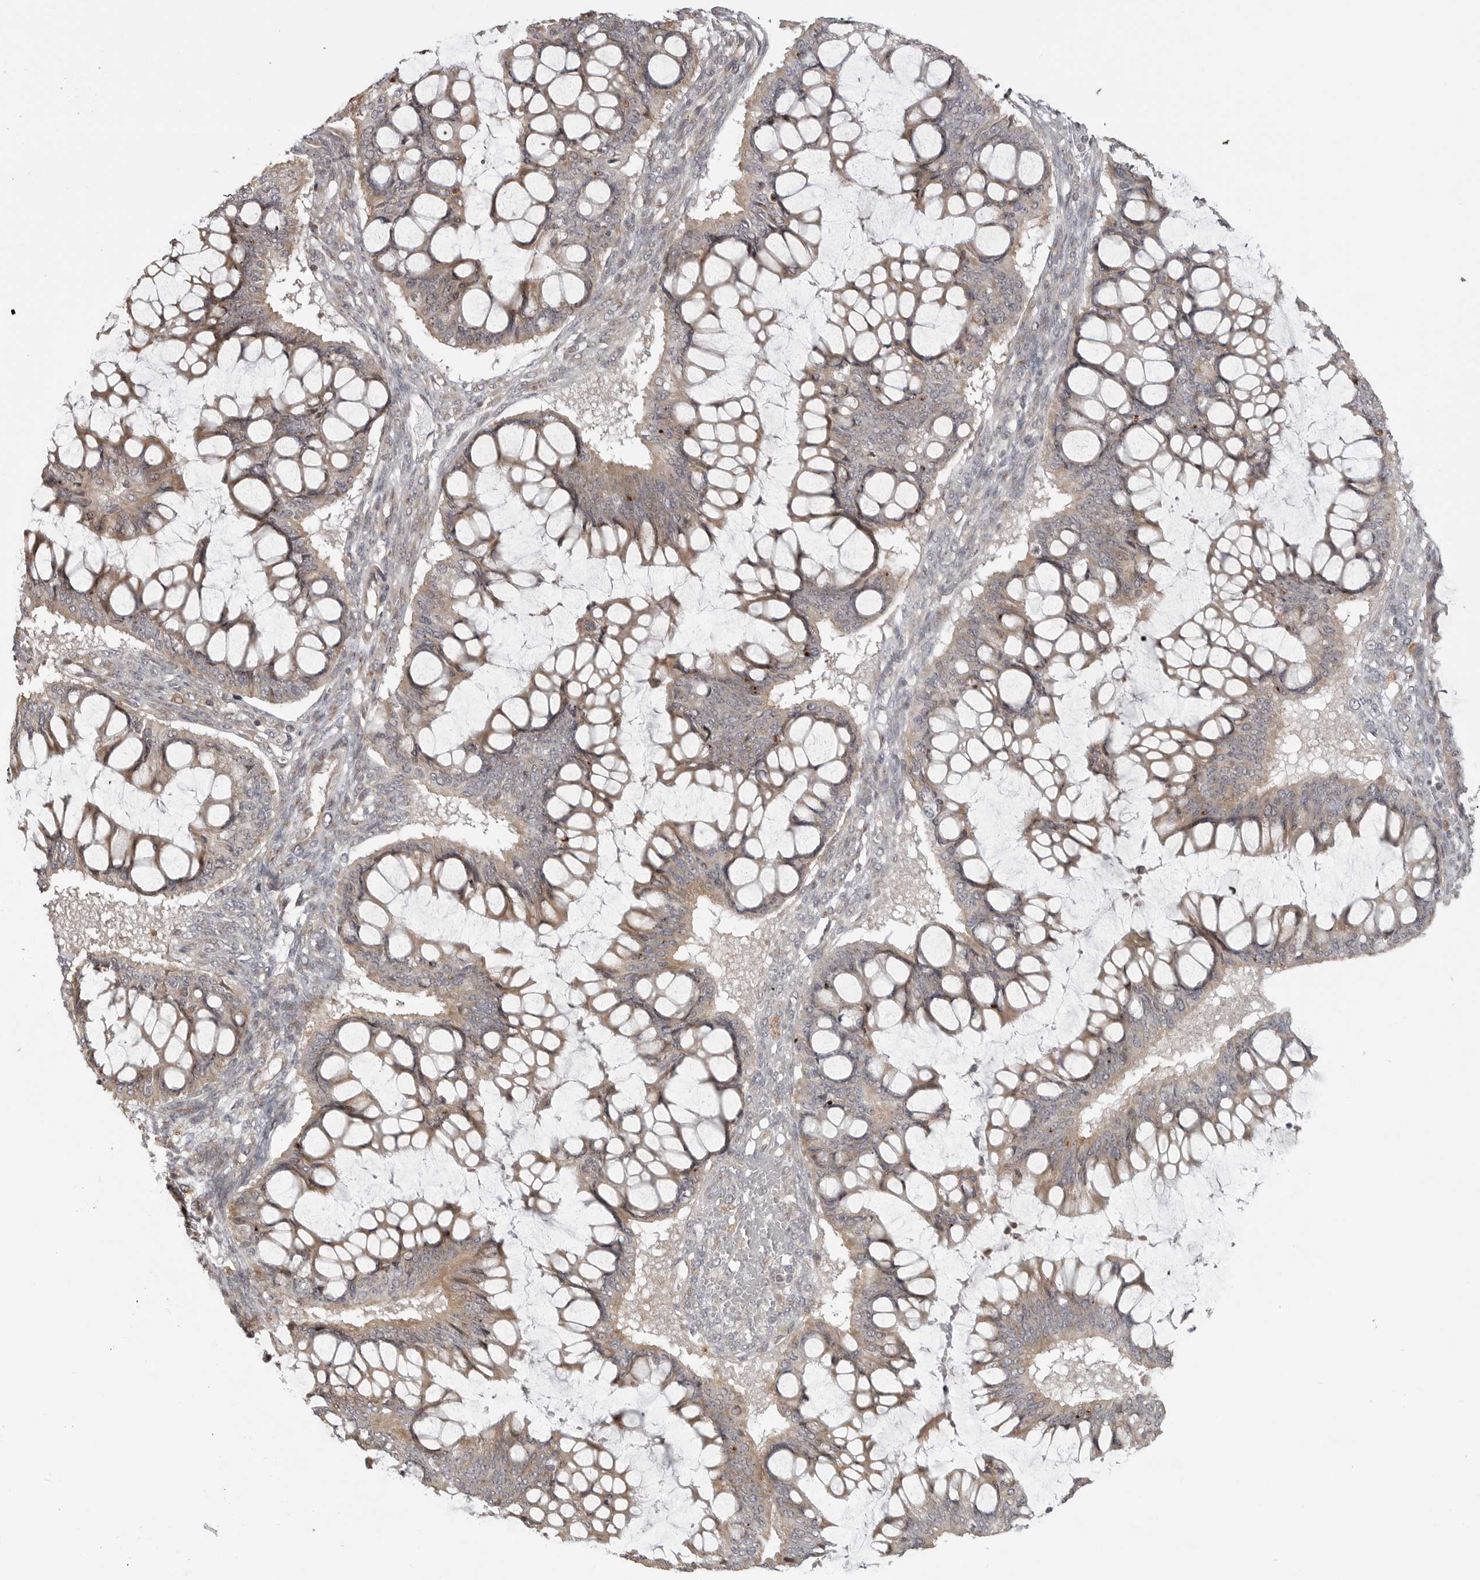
{"staining": {"intensity": "weak", "quantity": "25%-75%", "location": "cytoplasmic/membranous"}, "tissue": "ovarian cancer", "cell_type": "Tumor cells", "image_type": "cancer", "snomed": [{"axis": "morphology", "description": "Cystadenocarcinoma, mucinous, NOS"}, {"axis": "topography", "description": "Ovary"}], "caption": "DAB (3,3'-diaminobenzidine) immunohistochemical staining of human ovarian cancer (mucinous cystadenocarcinoma) shows weak cytoplasmic/membranous protein staining in about 25%-75% of tumor cells.", "gene": "IDO1", "patient": {"sex": "female", "age": 73}}